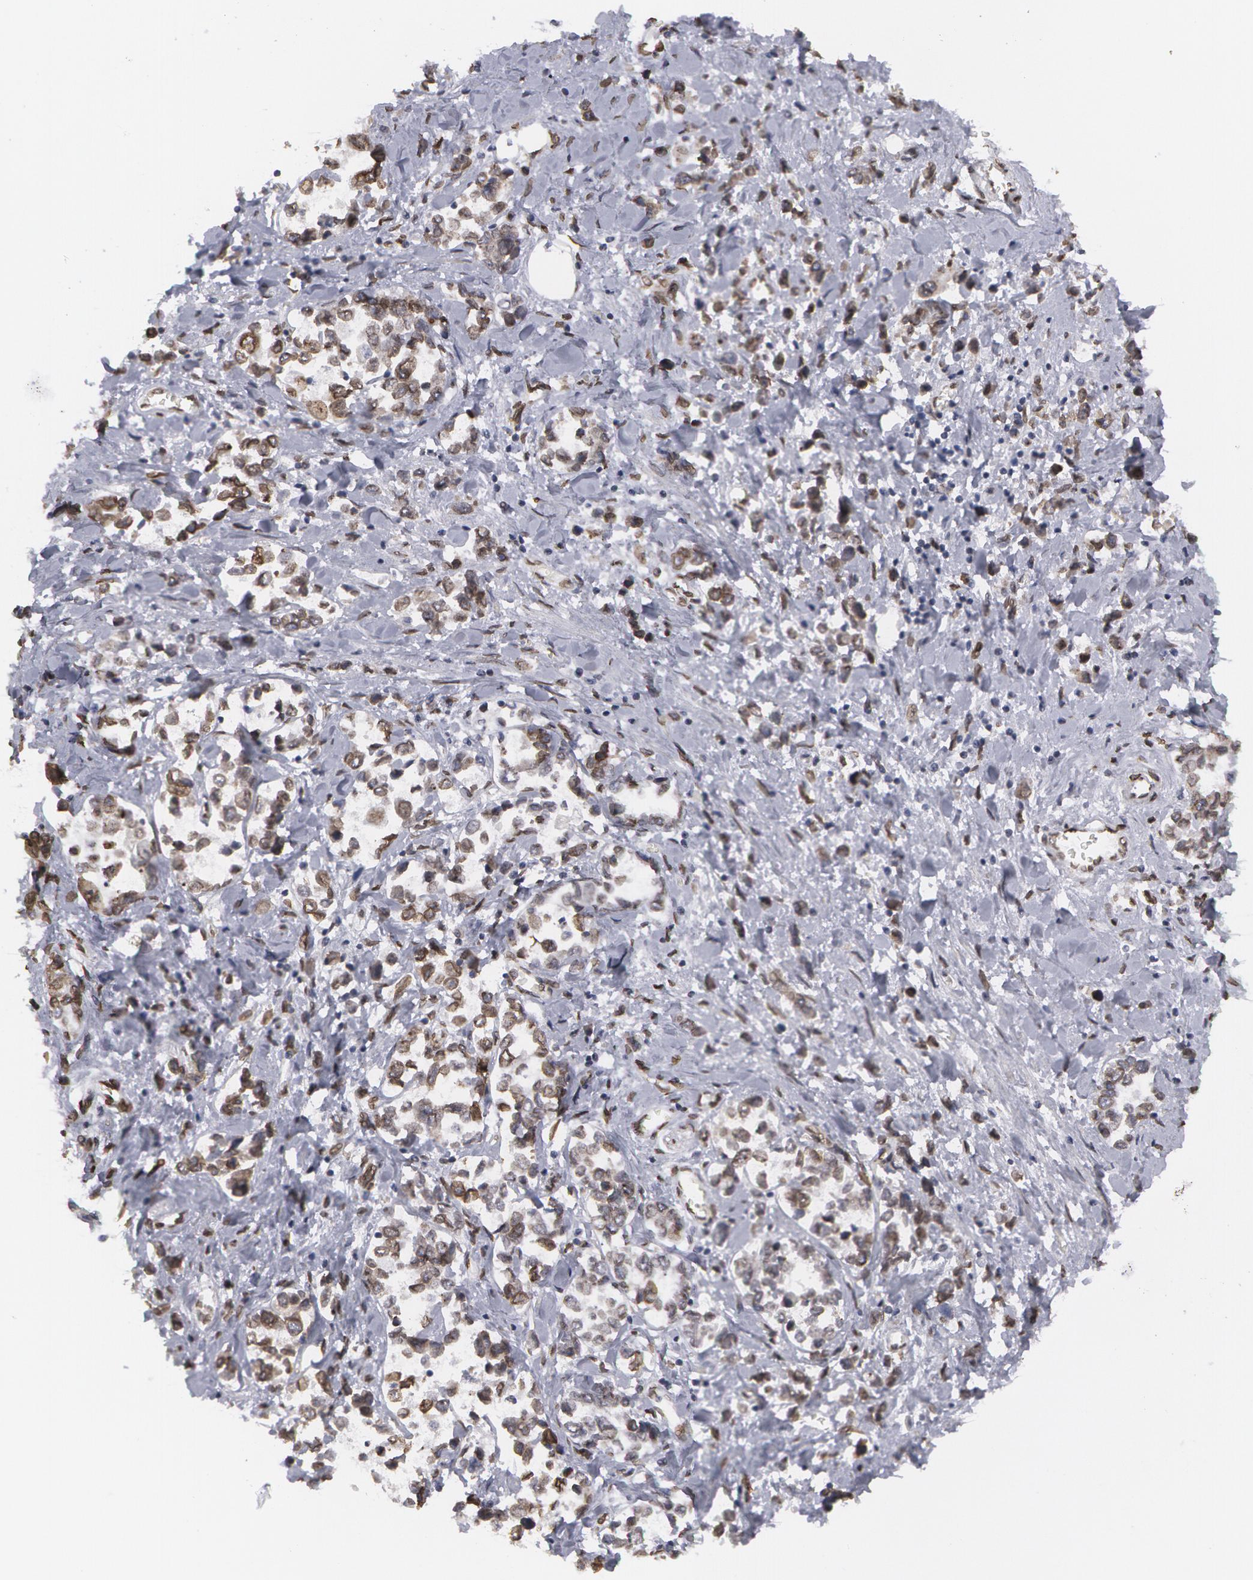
{"staining": {"intensity": "moderate", "quantity": "25%-75%", "location": "nuclear"}, "tissue": "stomach cancer", "cell_type": "Tumor cells", "image_type": "cancer", "snomed": [{"axis": "morphology", "description": "Adenocarcinoma, NOS"}, {"axis": "topography", "description": "Stomach, upper"}], "caption": "Protein expression by IHC shows moderate nuclear staining in approximately 25%-75% of tumor cells in adenocarcinoma (stomach).", "gene": "EMD", "patient": {"sex": "male", "age": 76}}